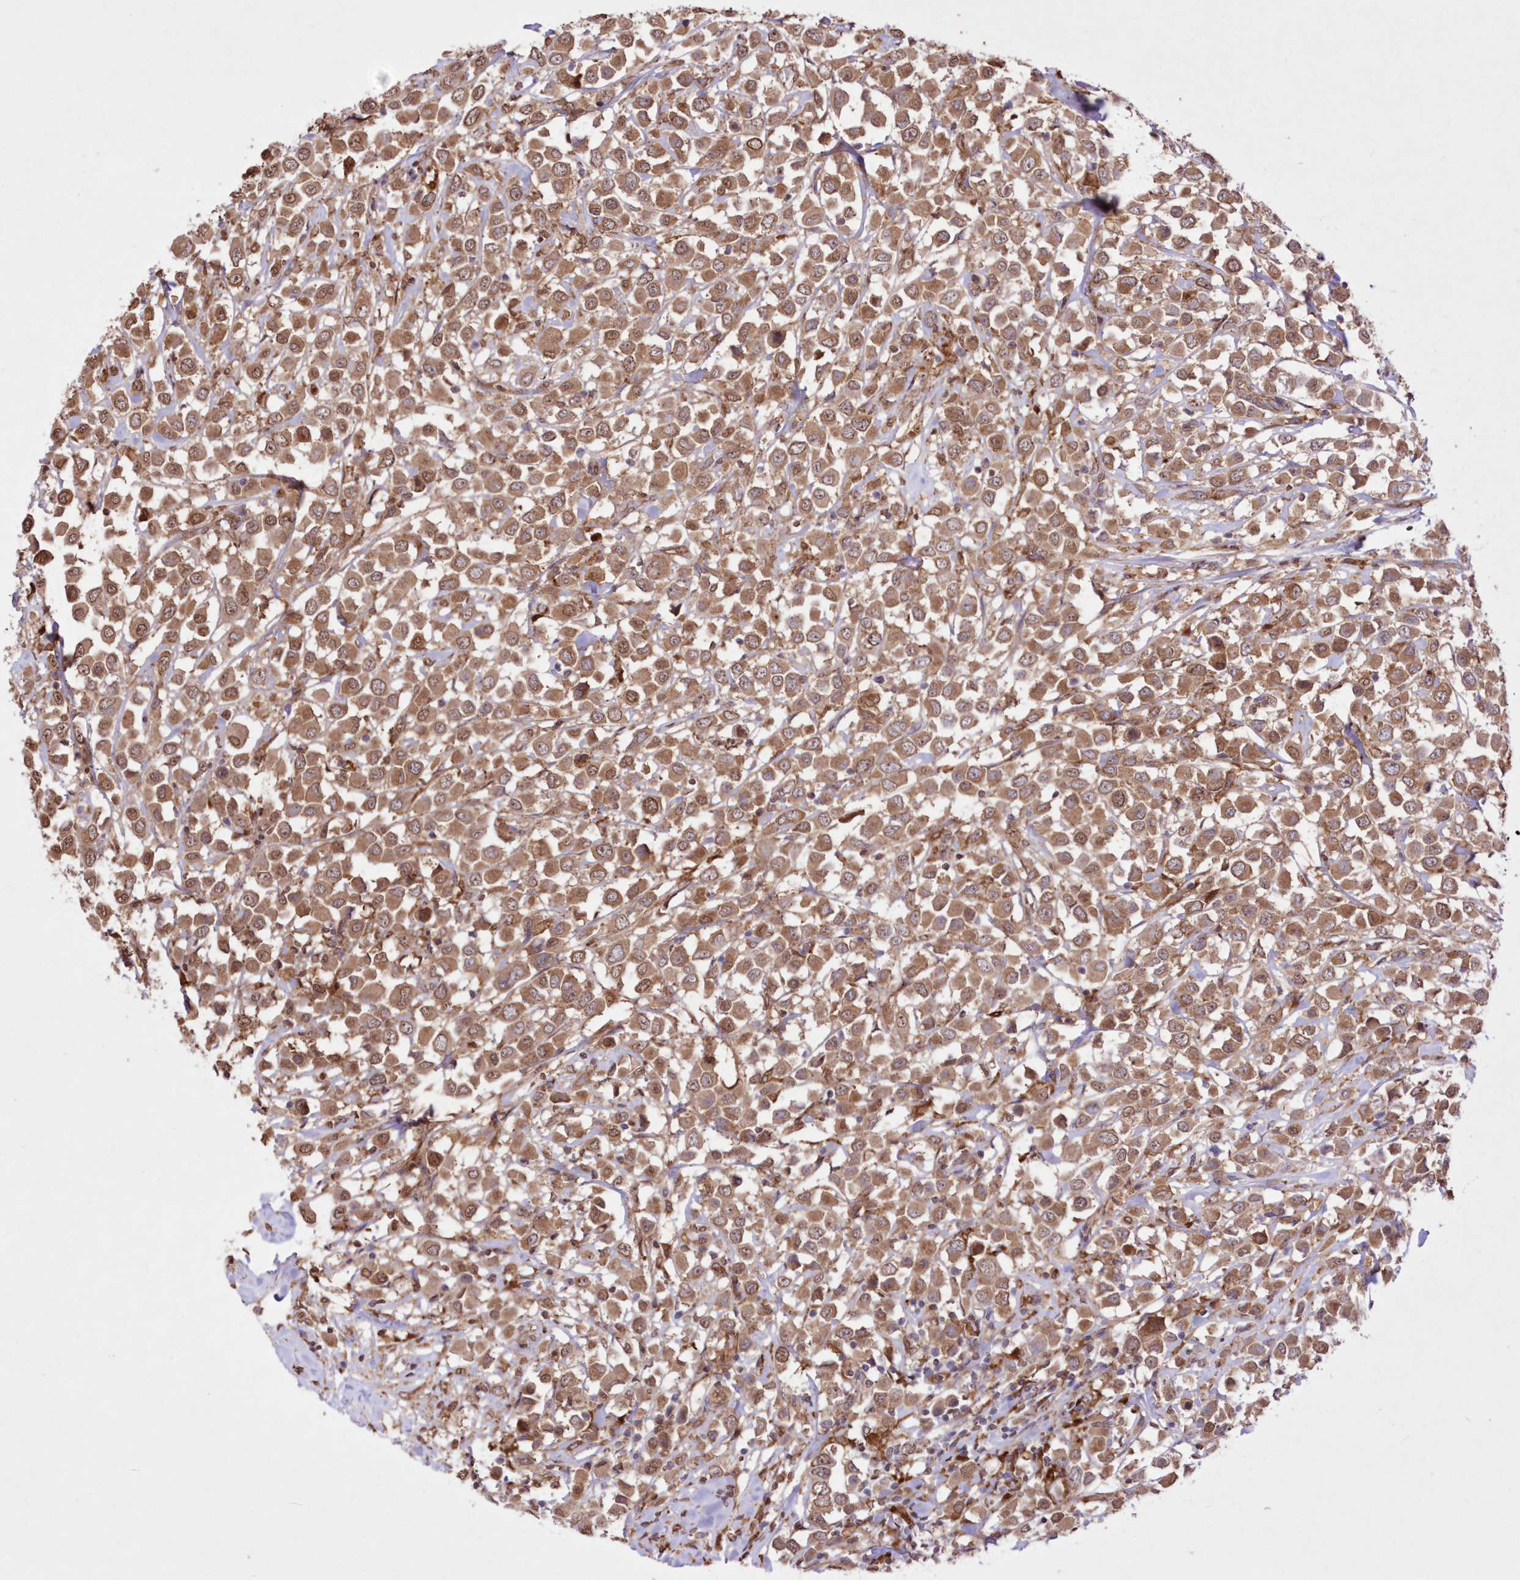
{"staining": {"intensity": "moderate", "quantity": ">75%", "location": "cytoplasmic/membranous,nuclear"}, "tissue": "breast cancer", "cell_type": "Tumor cells", "image_type": "cancer", "snomed": [{"axis": "morphology", "description": "Duct carcinoma"}, {"axis": "topography", "description": "Breast"}], "caption": "This photomicrograph shows infiltrating ductal carcinoma (breast) stained with immunohistochemistry to label a protein in brown. The cytoplasmic/membranous and nuclear of tumor cells show moderate positivity for the protein. Nuclei are counter-stained blue.", "gene": "FCHO2", "patient": {"sex": "female", "age": 61}}